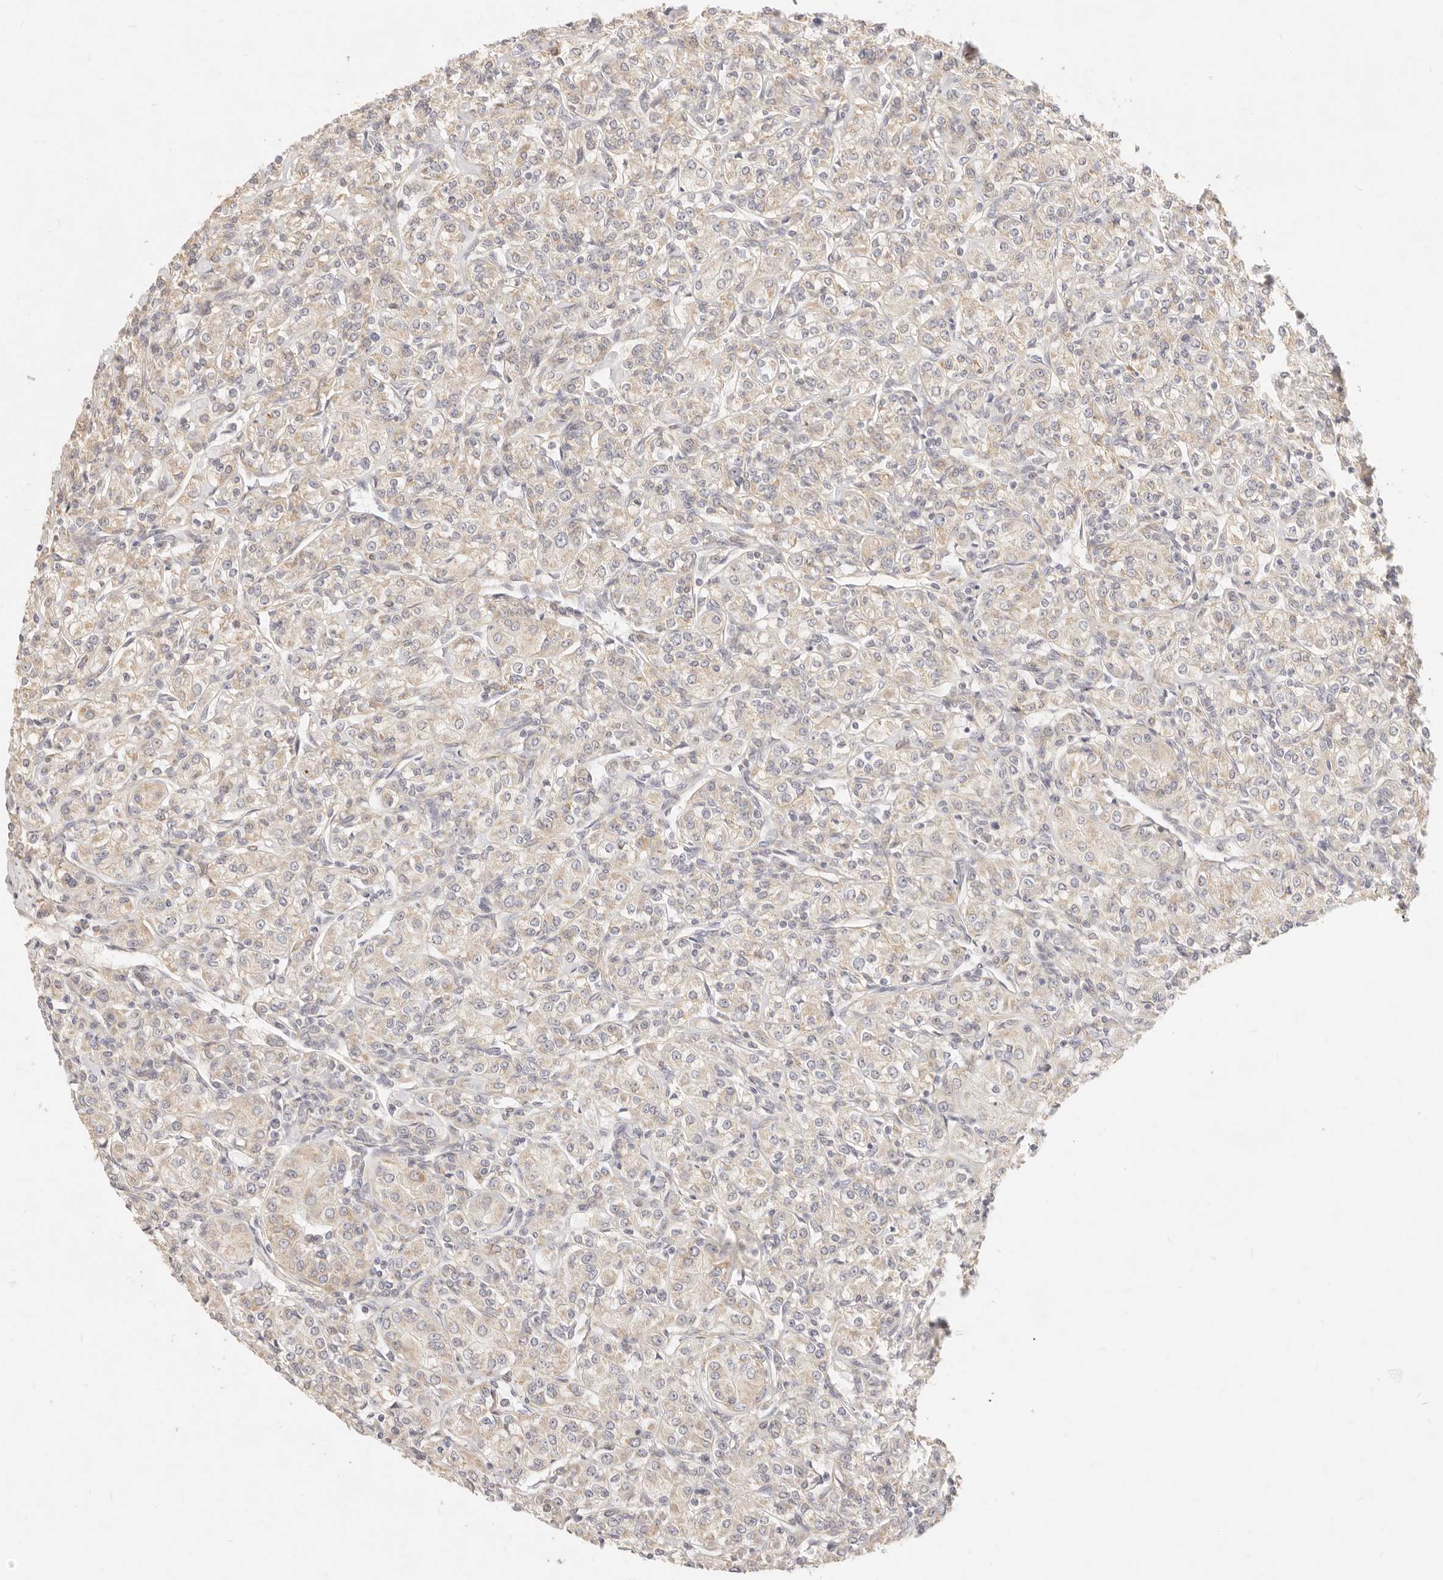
{"staining": {"intensity": "negative", "quantity": "none", "location": "none"}, "tissue": "renal cancer", "cell_type": "Tumor cells", "image_type": "cancer", "snomed": [{"axis": "morphology", "description": "Adenocarcinoma, NOS"}, {"axis": "topography", "description": "Kidney"}], "caption": "The IHC image has no significant staining in tumor cells of renal cancer tissue. (Brightfield microscopy of DAB (3,3'-diaminobenzidine) immunohistochemistry at high magnification).", "gene": "RUBCNL", "patient": {"sex": "male", "age": 77}}